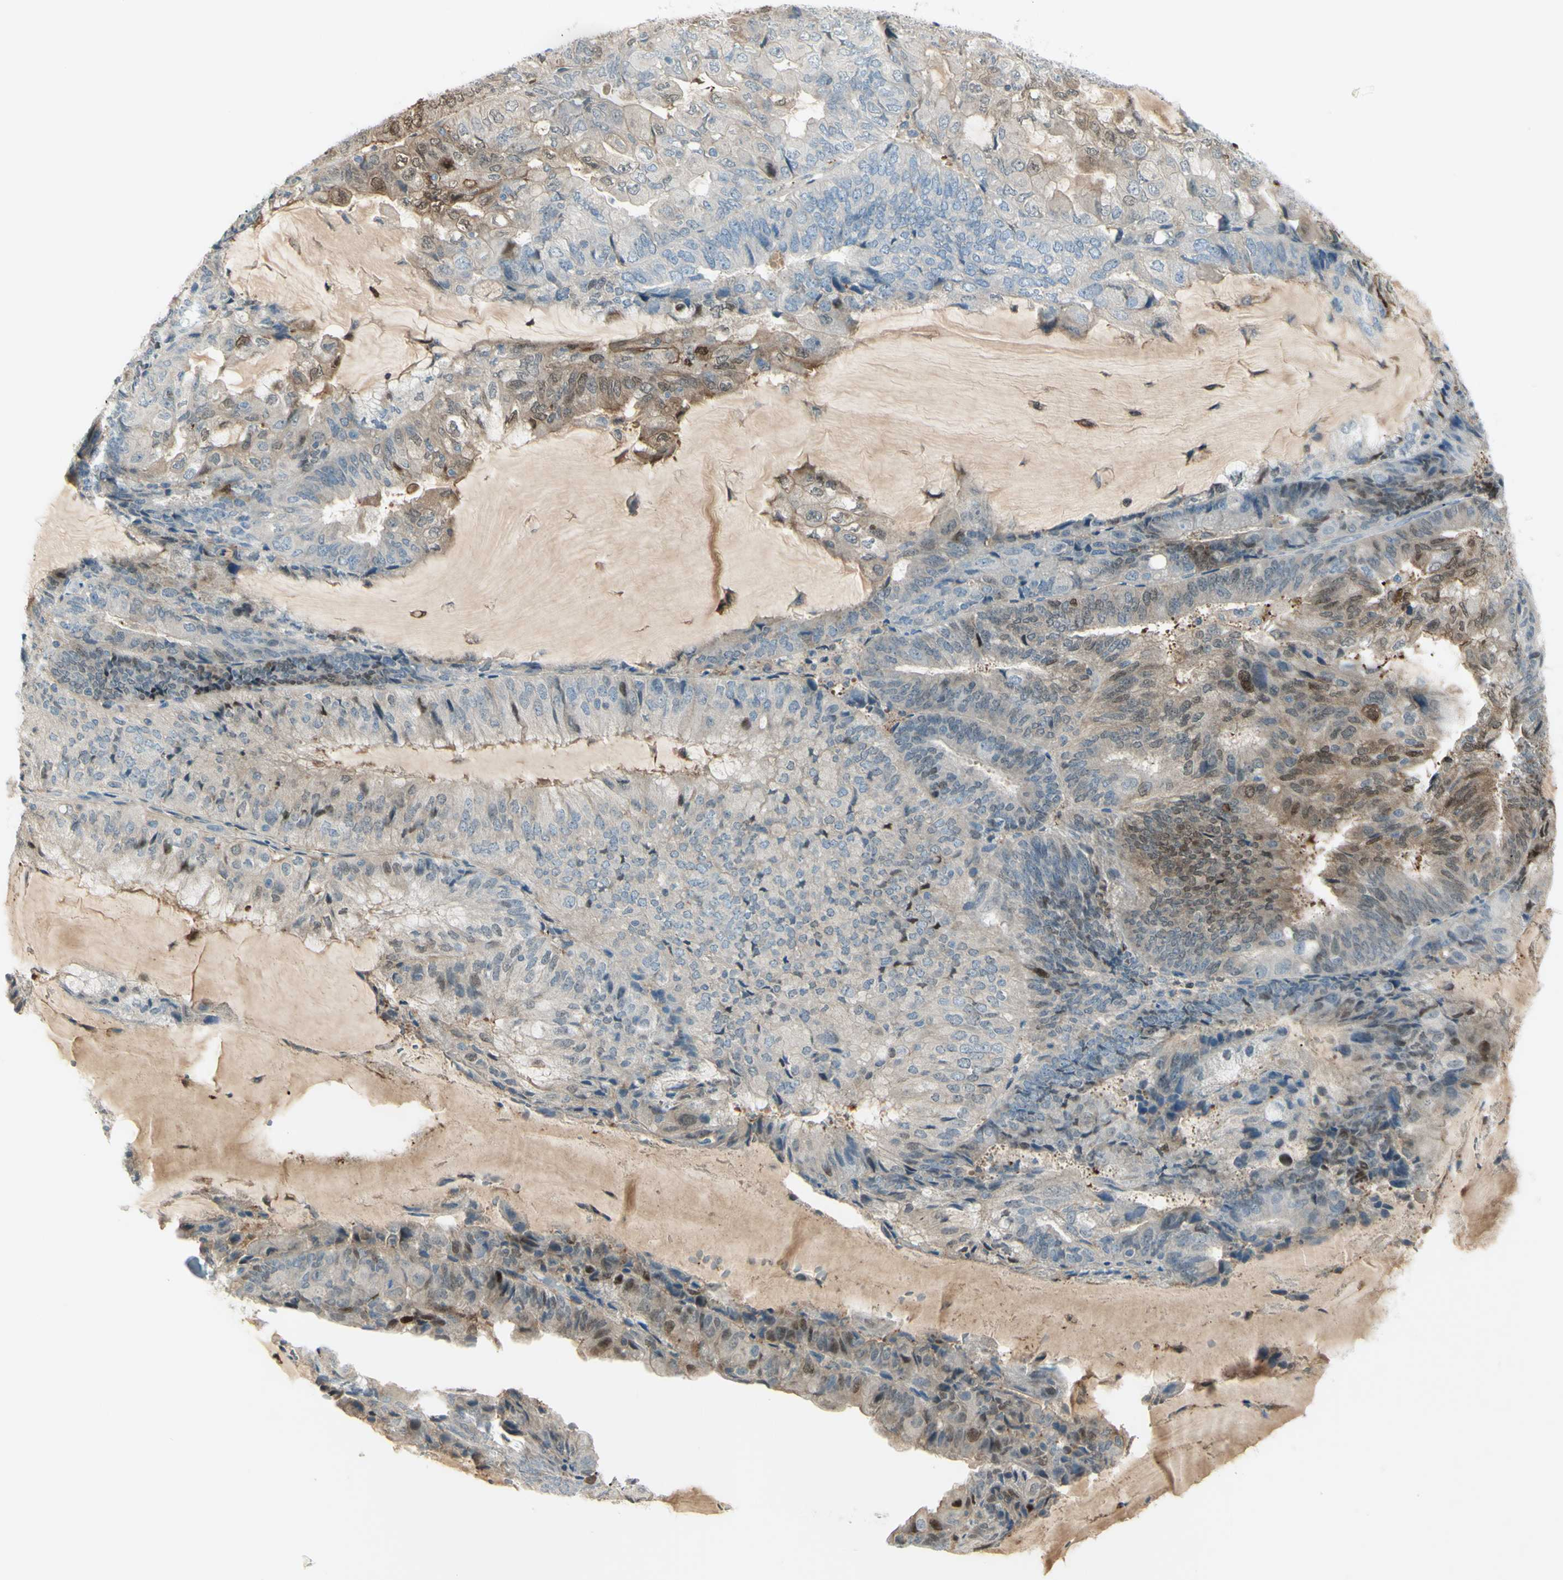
{"staining": {"intensity": "moderate", "quantity": "<25%", "location": "cytoplasmic/membranous,nuclear"}, "tissue": "endometrial cancer", "cell_type": "Tumor cells", "image_type": "cancer", "snomed": [{"axis": "morphology", "description": "Adenocarcinoma, NOS"}, {"axis": "topography", "description": "Endometrium"}], "caption": "DAB (3,3'-diaminobenzidine) immunohistochemical staining of human endometrial adenocarcinoma demonstrates moderate cytoplasmic/membranous and nuclear protein positivity in approximately <25% of tumor cells. (IHC, brightfield microscopy, high magnification).", "gene": "C1orf159", "patient": {"sex": "female", "age": 81}}